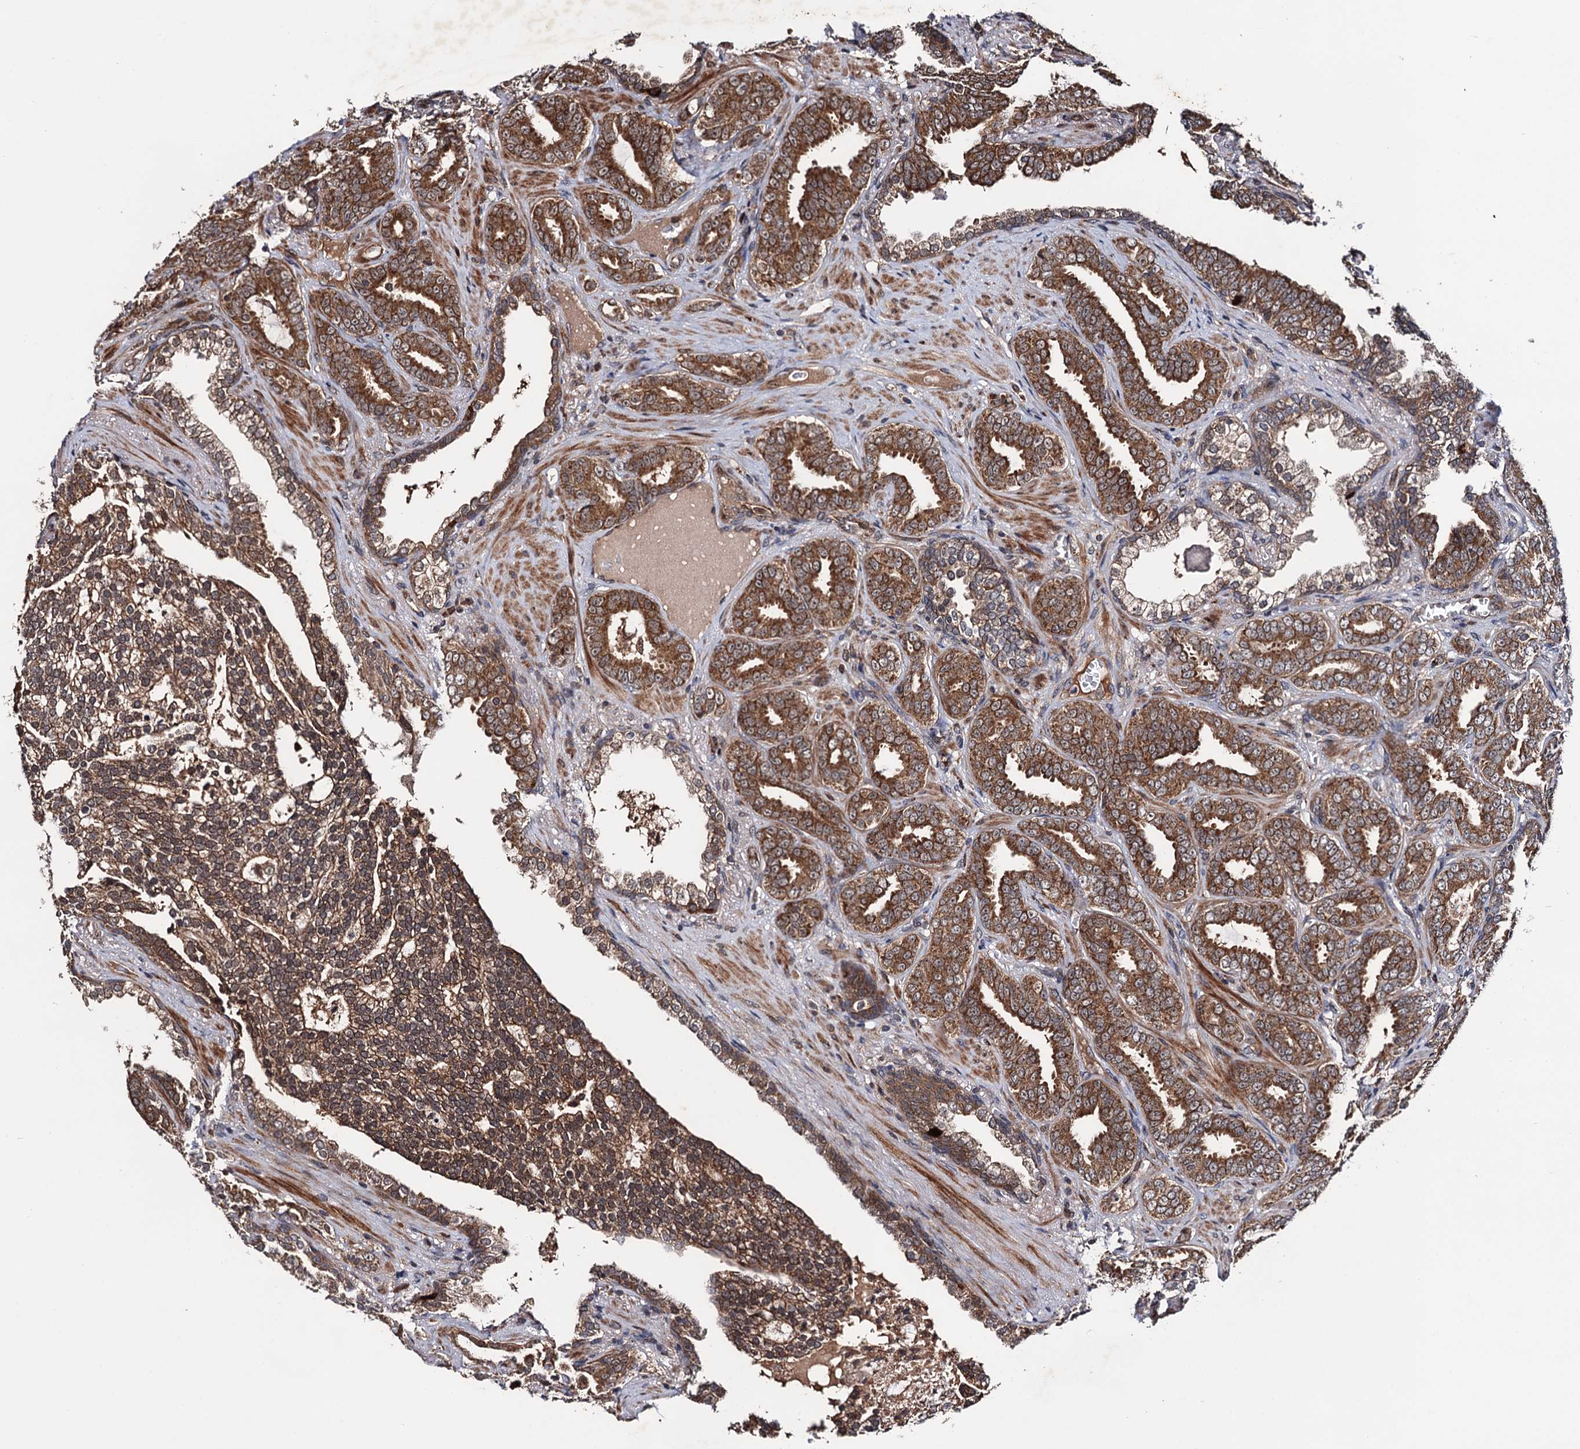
{"staining": {"intensity": "strong", "quantity": ">75%", "location": "cytoplasmic/membranous"}, "tissue": "prostate cancer", "cell_type": "Tumor cells", "image_type": "cancer", "snomed": [{"axis": "morphology", "description": "Adenocarcinoma, High grade"}, {"axis": "topography", "description": "Prostate and seminal vesicle, NOS"}], "caption": "Immunohistochemistry (IHC) (DAB) staining of human prostate cancer demonstrates strong cytoplasmic/membranous protein expression in about >75% of tumor cells.", "gene": "NAA16", "patient": {"sex": "male", "age": 67}}